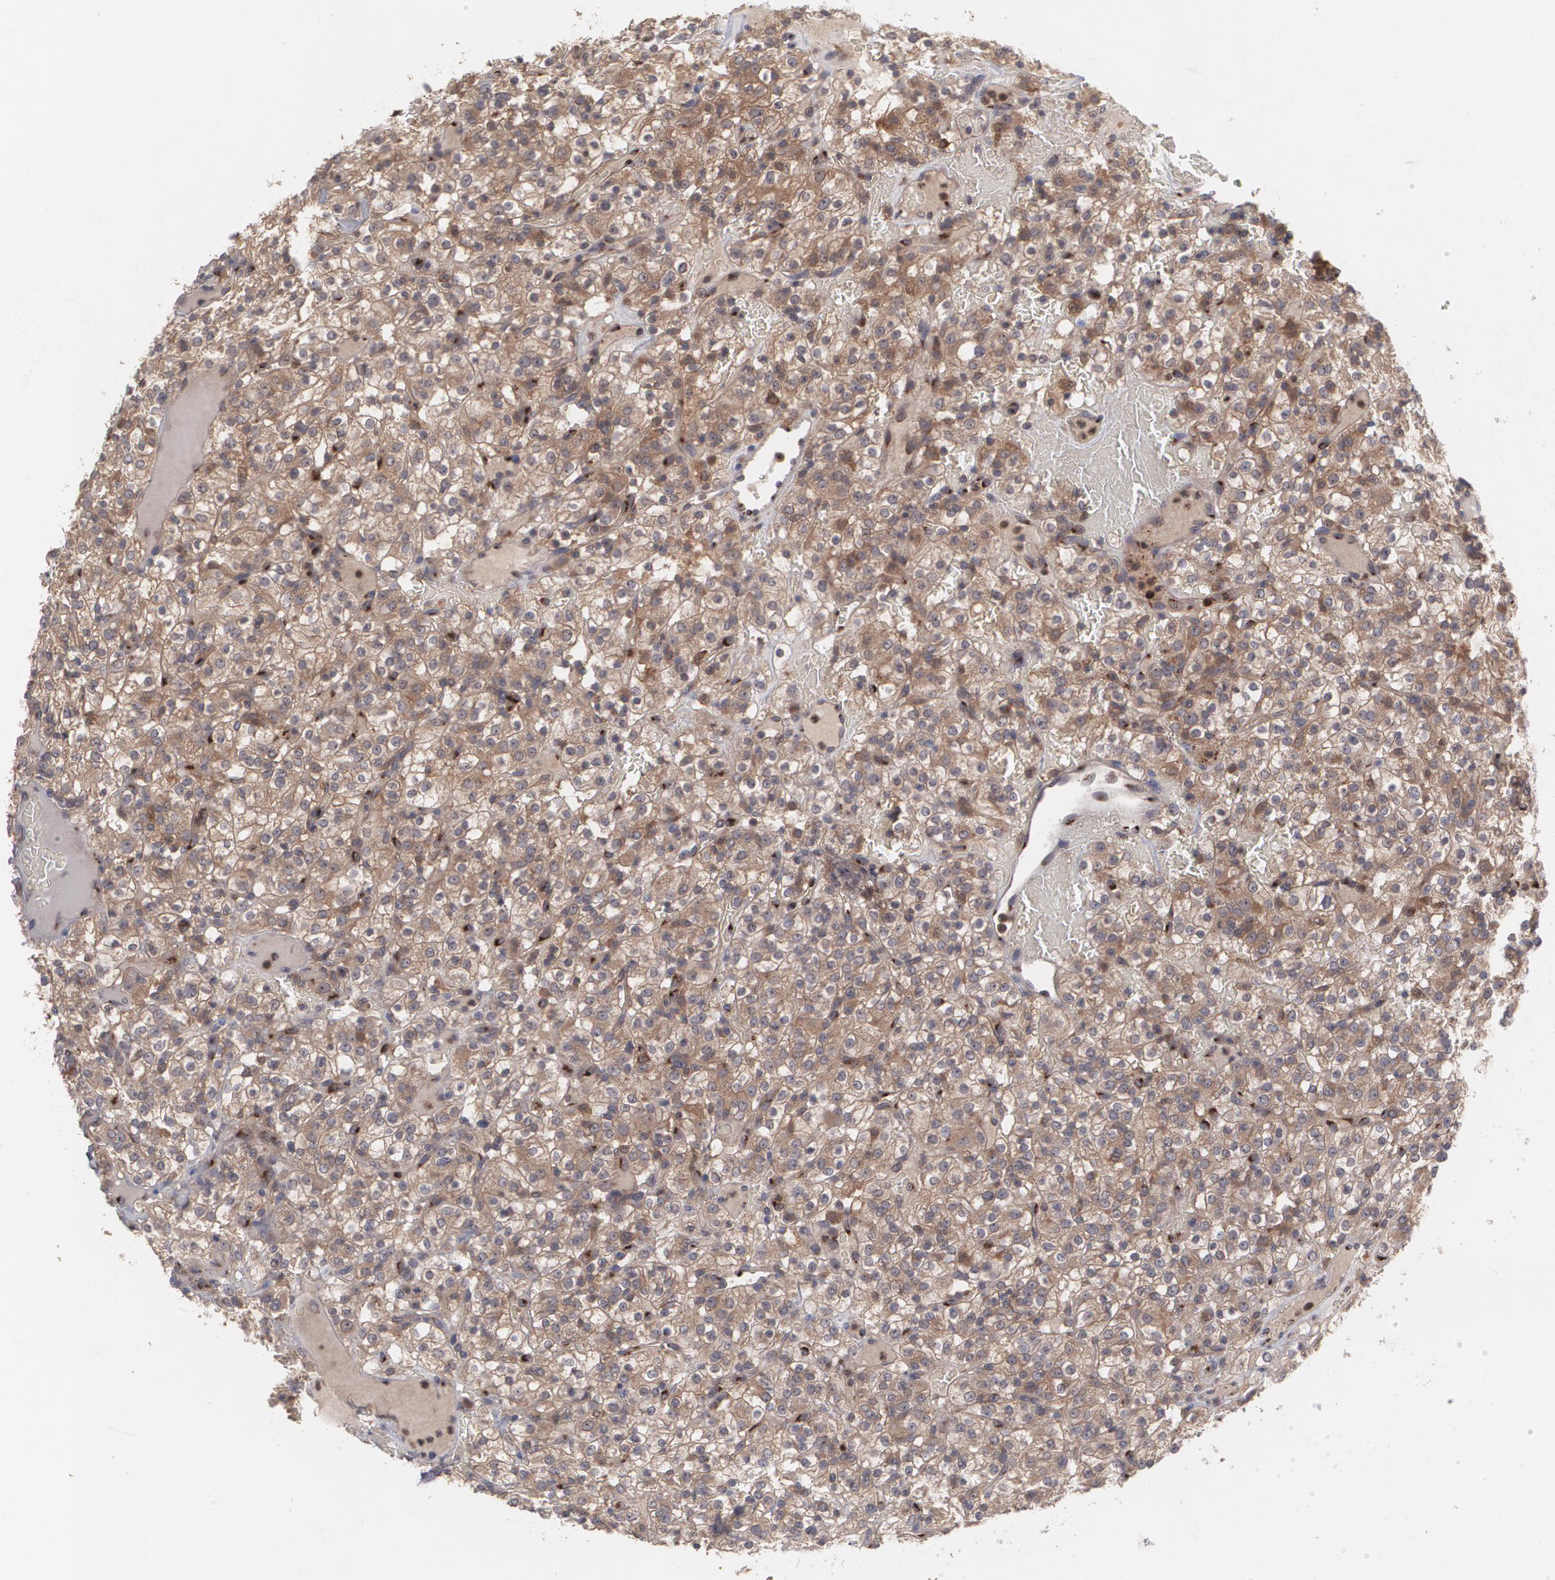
{"staining": {"intensity": "moderate", "quantity": ">75%", "location": "cytoplasmic/membranous"}, "tissue": "renal cancer", "cell_type": "Tumor cells", "image_type": "cancer", "snomed": [{"axis": "morphology", "description": "Normal tissue, NOS"}, {"axis": "morphology", "description": "Adenocarcinoma, NOS"}, {"axis": "topography", "description": "Kidney"}], "caption": "About >75% of tumor cells in renal cancer display moderate cytoplasmic/membranous protein positivity as visualized by brown immunohistochemical staining.", "gene": "HTT", "patient": {"sex": "female", "age": 72}}